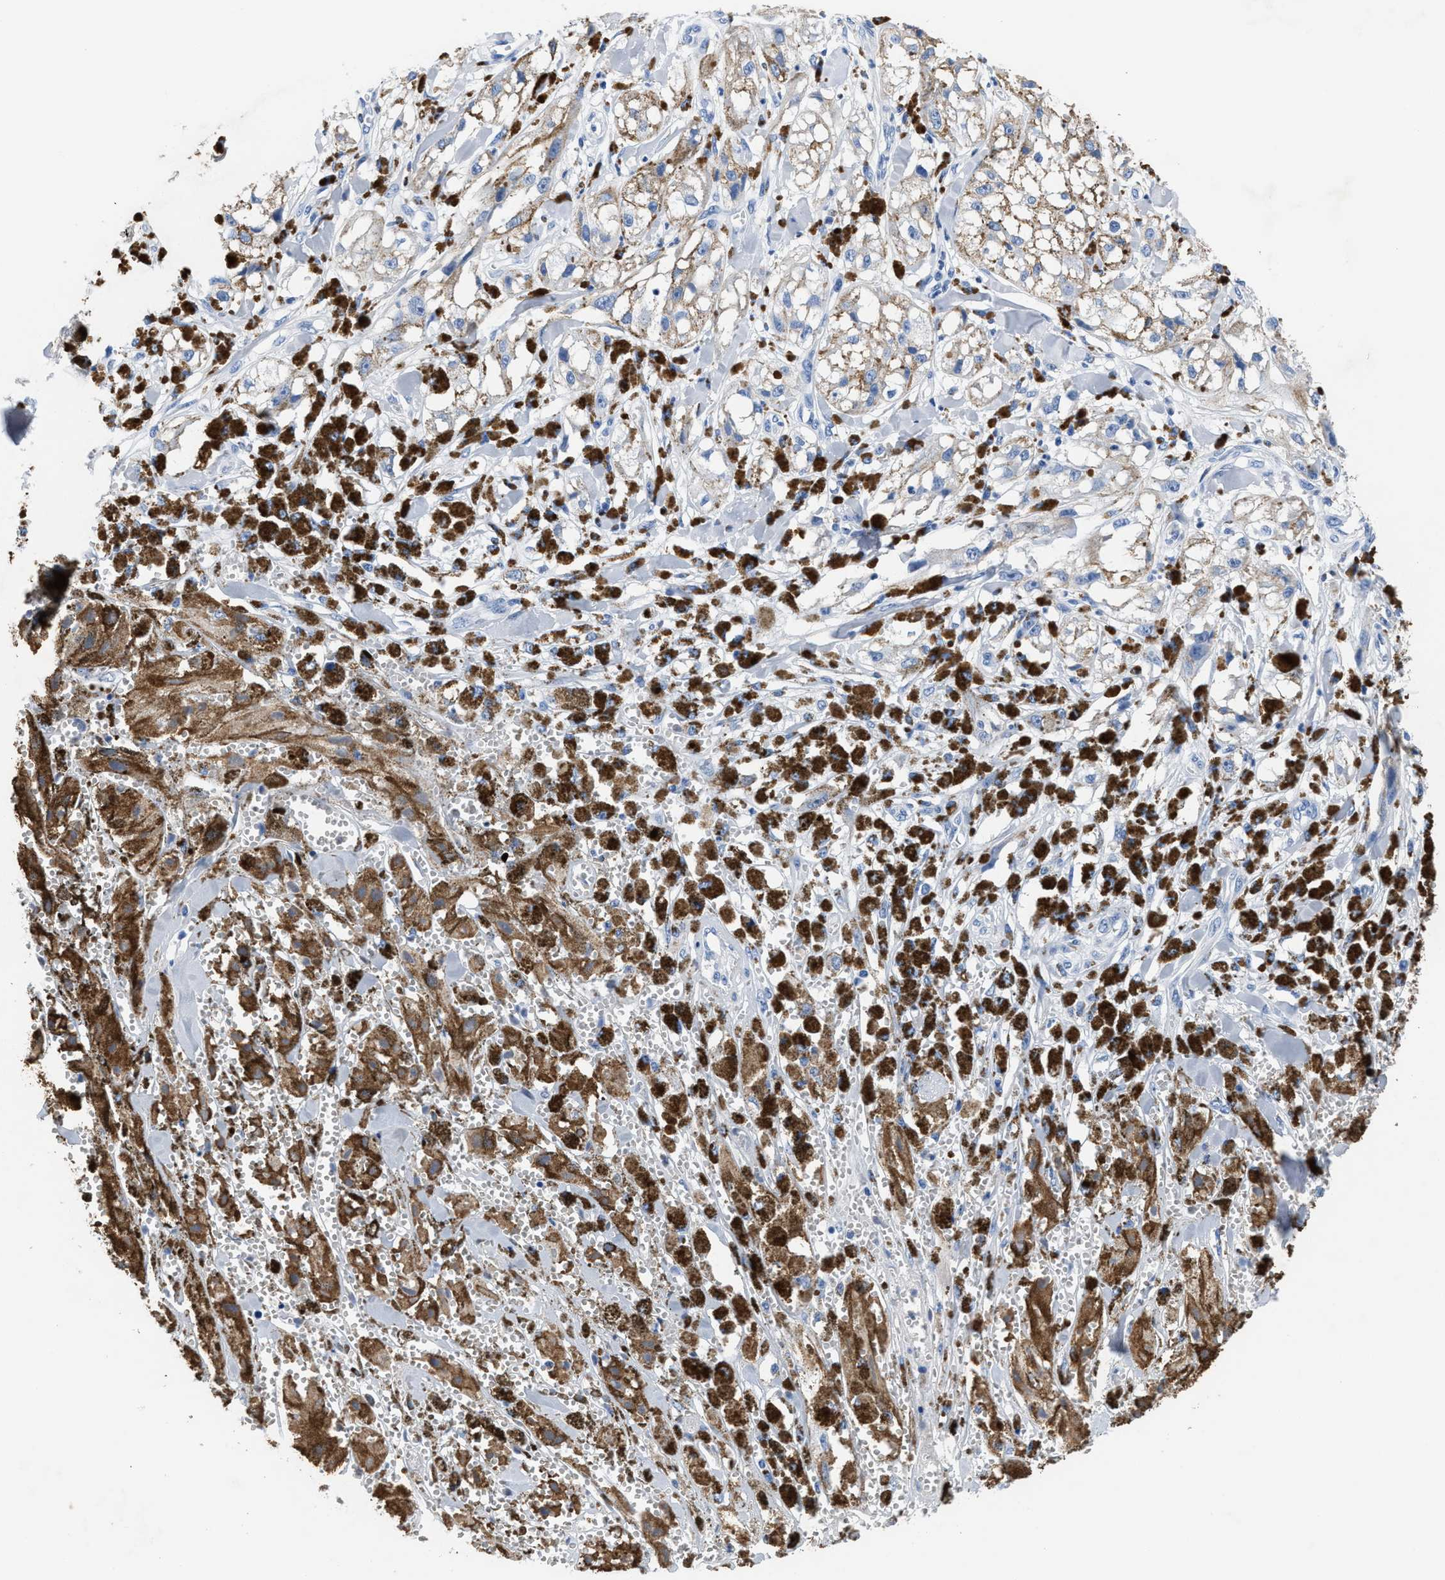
{"staining": {"intensity": "weak", "quantity": "25%-75%", "location": "cytoplasmic/membranous"}, "tissue": "melanoma", "cell_type": "Tumor cells", "image_type": "cancer", "snomed": [{"axis": "morphology", "description": "Malignant melanoma, NOS"}, {"axis": "topography", "description": "Skin"}], "caption": "Approximately 25%-75% of tumor cells in malignant melanoma demonstrate weak cytoplasmic/membranous protein staining as visualized by brown immunohistochemical staining.", "gene": "SLFN13", "patient": {"sex": "male", "age": 88}}